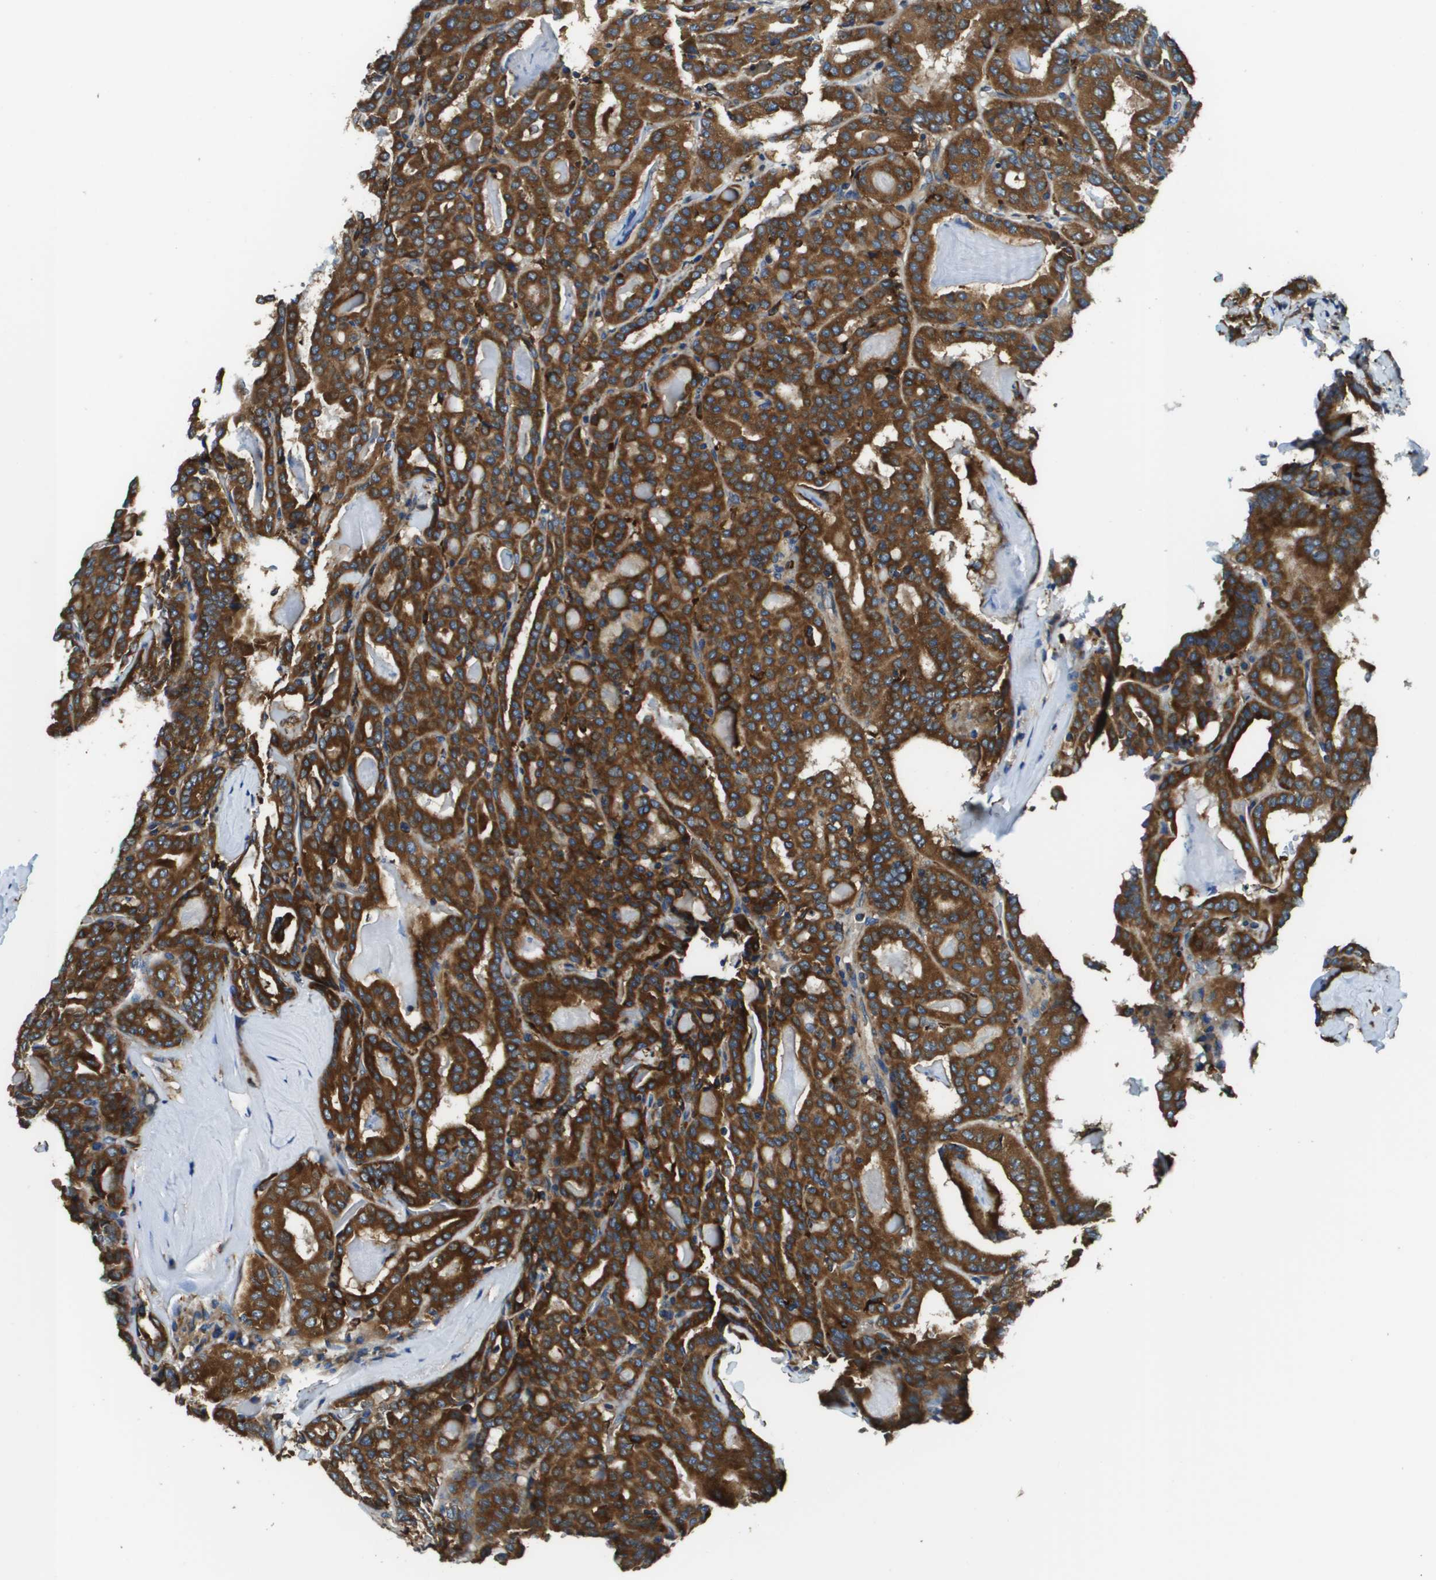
{"staining": {"intensity": "strong", "quantity": ">75%", "location": "cytoplasmic/membranous"}, "tissue": "thyroid cancer", "cell_type": "Tumor cells", "image_type": "cancer", "snomed": [{"axis": "morphology", "description": "Papillary adenocarcinoma, NOS"}, {"axis": "topography", "description": "Thyroid gland"}], "caption": "Human thyroid cancer (papillary adenocarcinoma) stained with a brown dye demonstrates strong cytoplasmic/membranous positive staining in approximately >75% of tumor cells.", "gene": "CNPY3", "patient": {"sex": "female", "age": 42}}